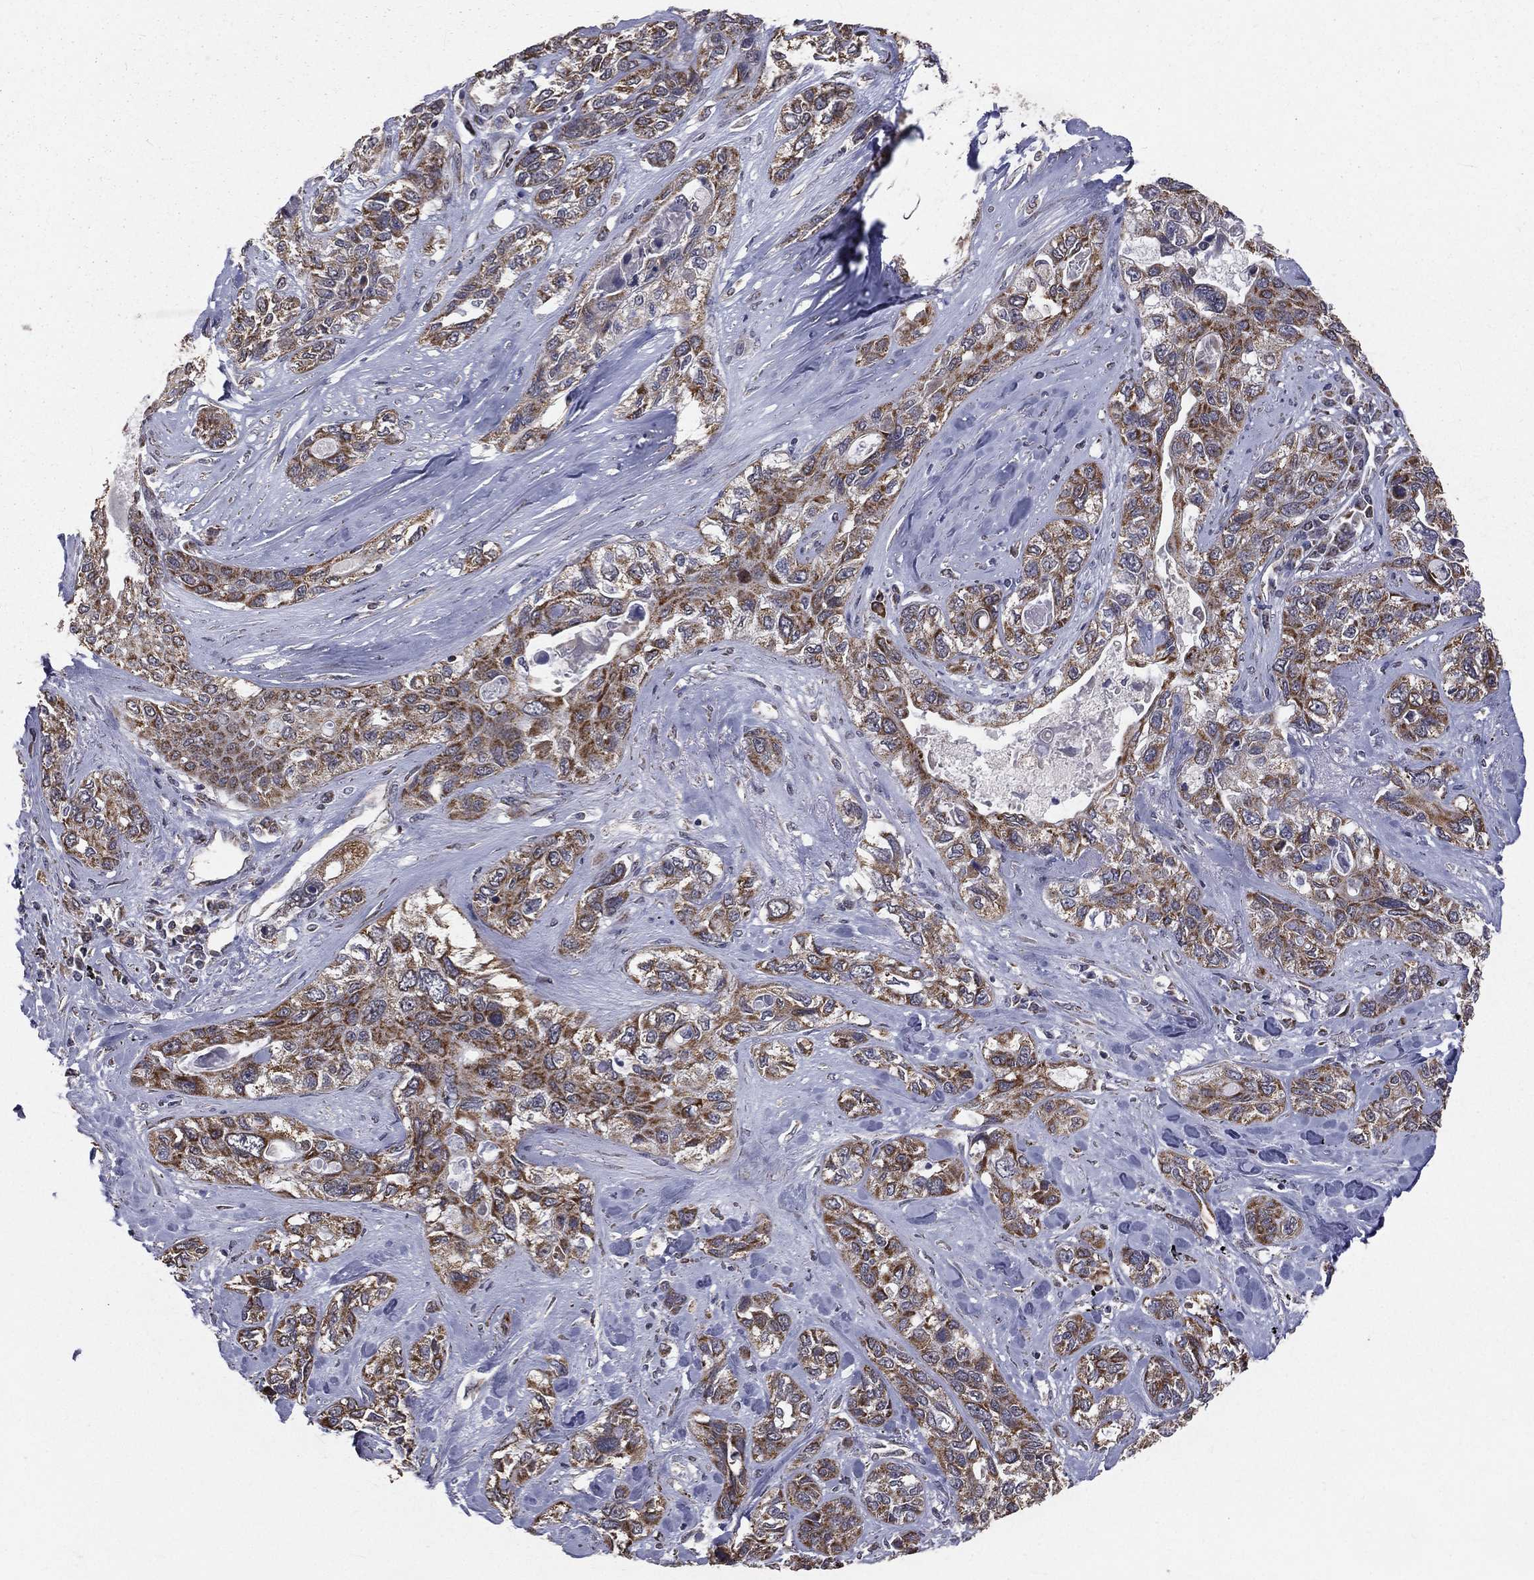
{"staining": {"intensity": "moderate", "quantity": ">75%", "location": "cytoplasmic/membranous"}, "tissue": "lung cancer", "cell_type": "Tumor cells", "image_type": "cancer", "snomed": [{"axis": "morphology", "description": "Squamous cell carcinoma, NOS"}, {"axis": "topography", "description": "Lung"}], "caption": "Immunohistochemistry staining of lung squamous cell carcinoma, which exhibits medium levels of moderate cytoplasmic/membranous staining in about >75% of tumor cells indicating moderate cytoplasmic/membranous protein expression. The staining was performed using DAB (3,3'-diaminobenzidine) (brown) for protein detection and nuclei were counterstained in hematoxylin (blue).", "gene": "MRPL46", "patient": {"sex": "female", "age": 70}}